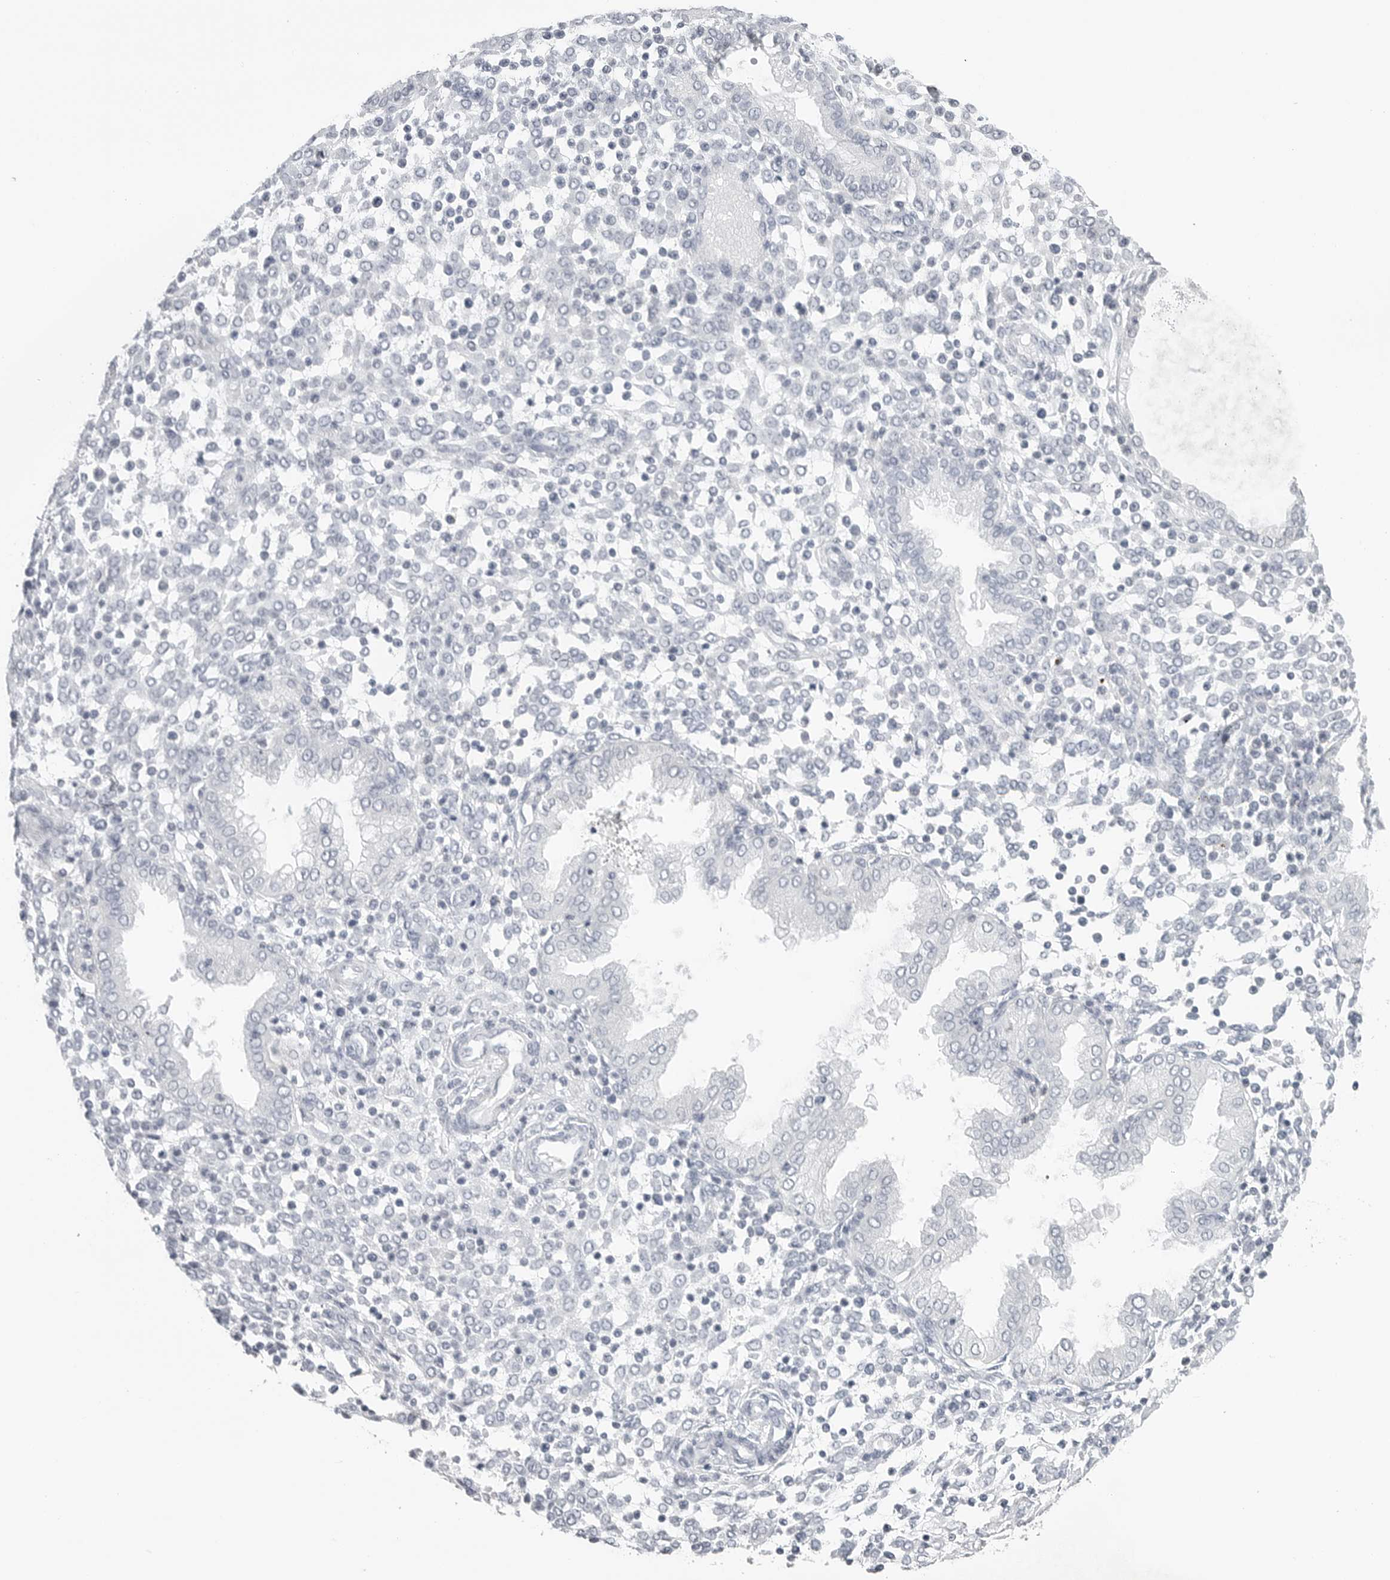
{"staining": {"intensity": "negative", "quantity": "none", "location": "none"}, "tissue": "endometrium", "cell_type": "Cells in endometrial stroma", "image_type": "normal", "snomed": [{"axis": "morphology", "description": "Normal tissue, NOS"}, {"axis": "topography", "description": "Endometrium"}], "caption": "This is an immunohistochemistry (IHC) histopathology image of normal human endometrium. There is no staining in cells in endometrial stroma.", "gene": "AMPD1", "patient": {"sex": "female", "age": 53}}